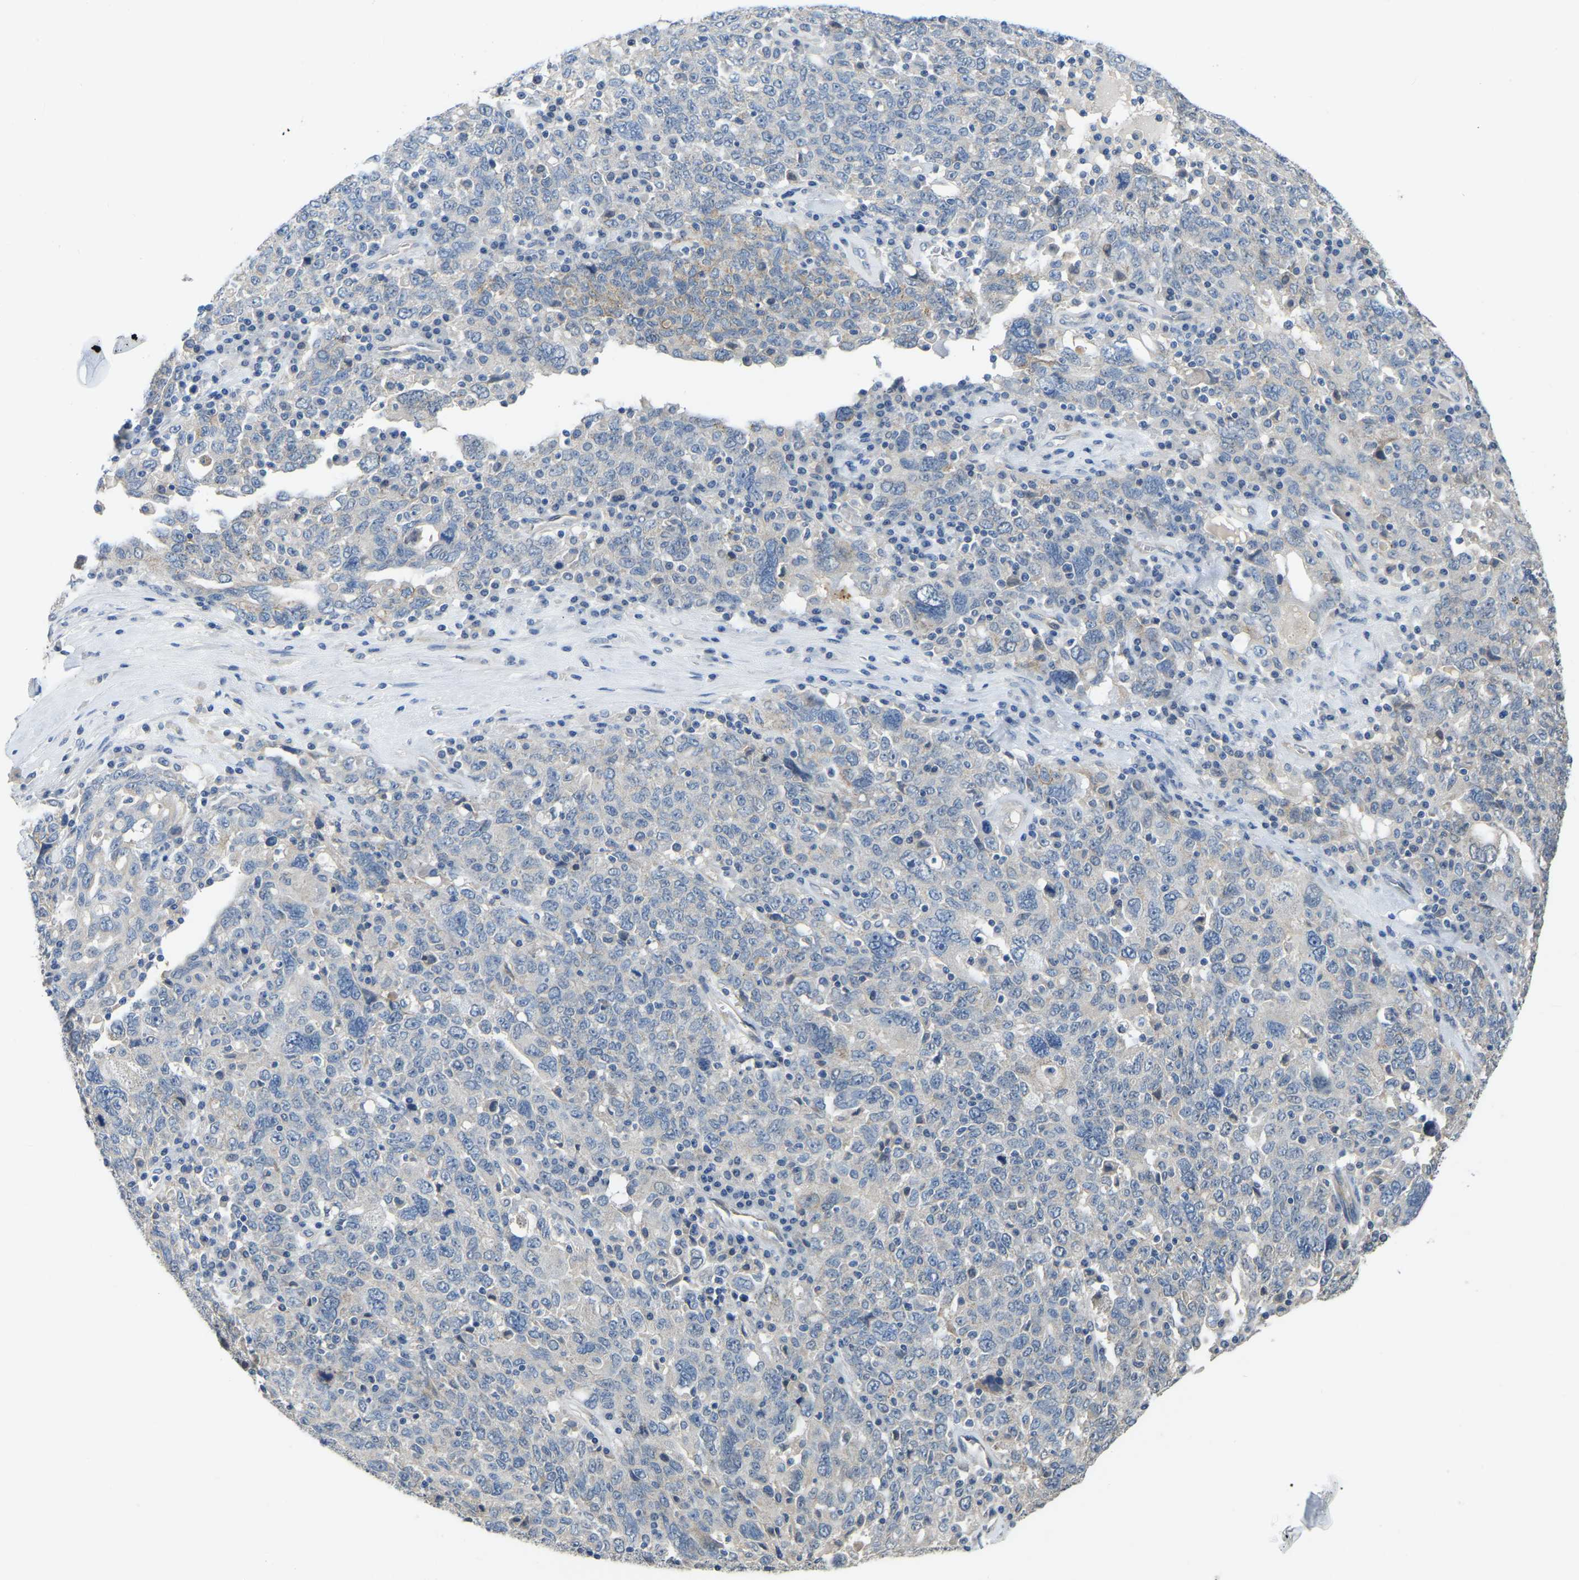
{"staining": {"intensity": "negative", "quantity": "none", "location": "none"}, "tissue": "ovarian cancer", "cell_type": "Tumor cells", "image_type": "cancer", "snomed": [{"axis": "morphology", "description": "Carcinoma, endometroid"}, {"axis": "topography", "description": "Ovary"}], "caption": "Immunohistochemistry micrograph of endometroid carcinoma (ovarian) stained for a protein (brown), which exhibits no positivity in tumor cells.", "gene": "HIGD2B", "patient": {"sex": "female", "age": 62}}